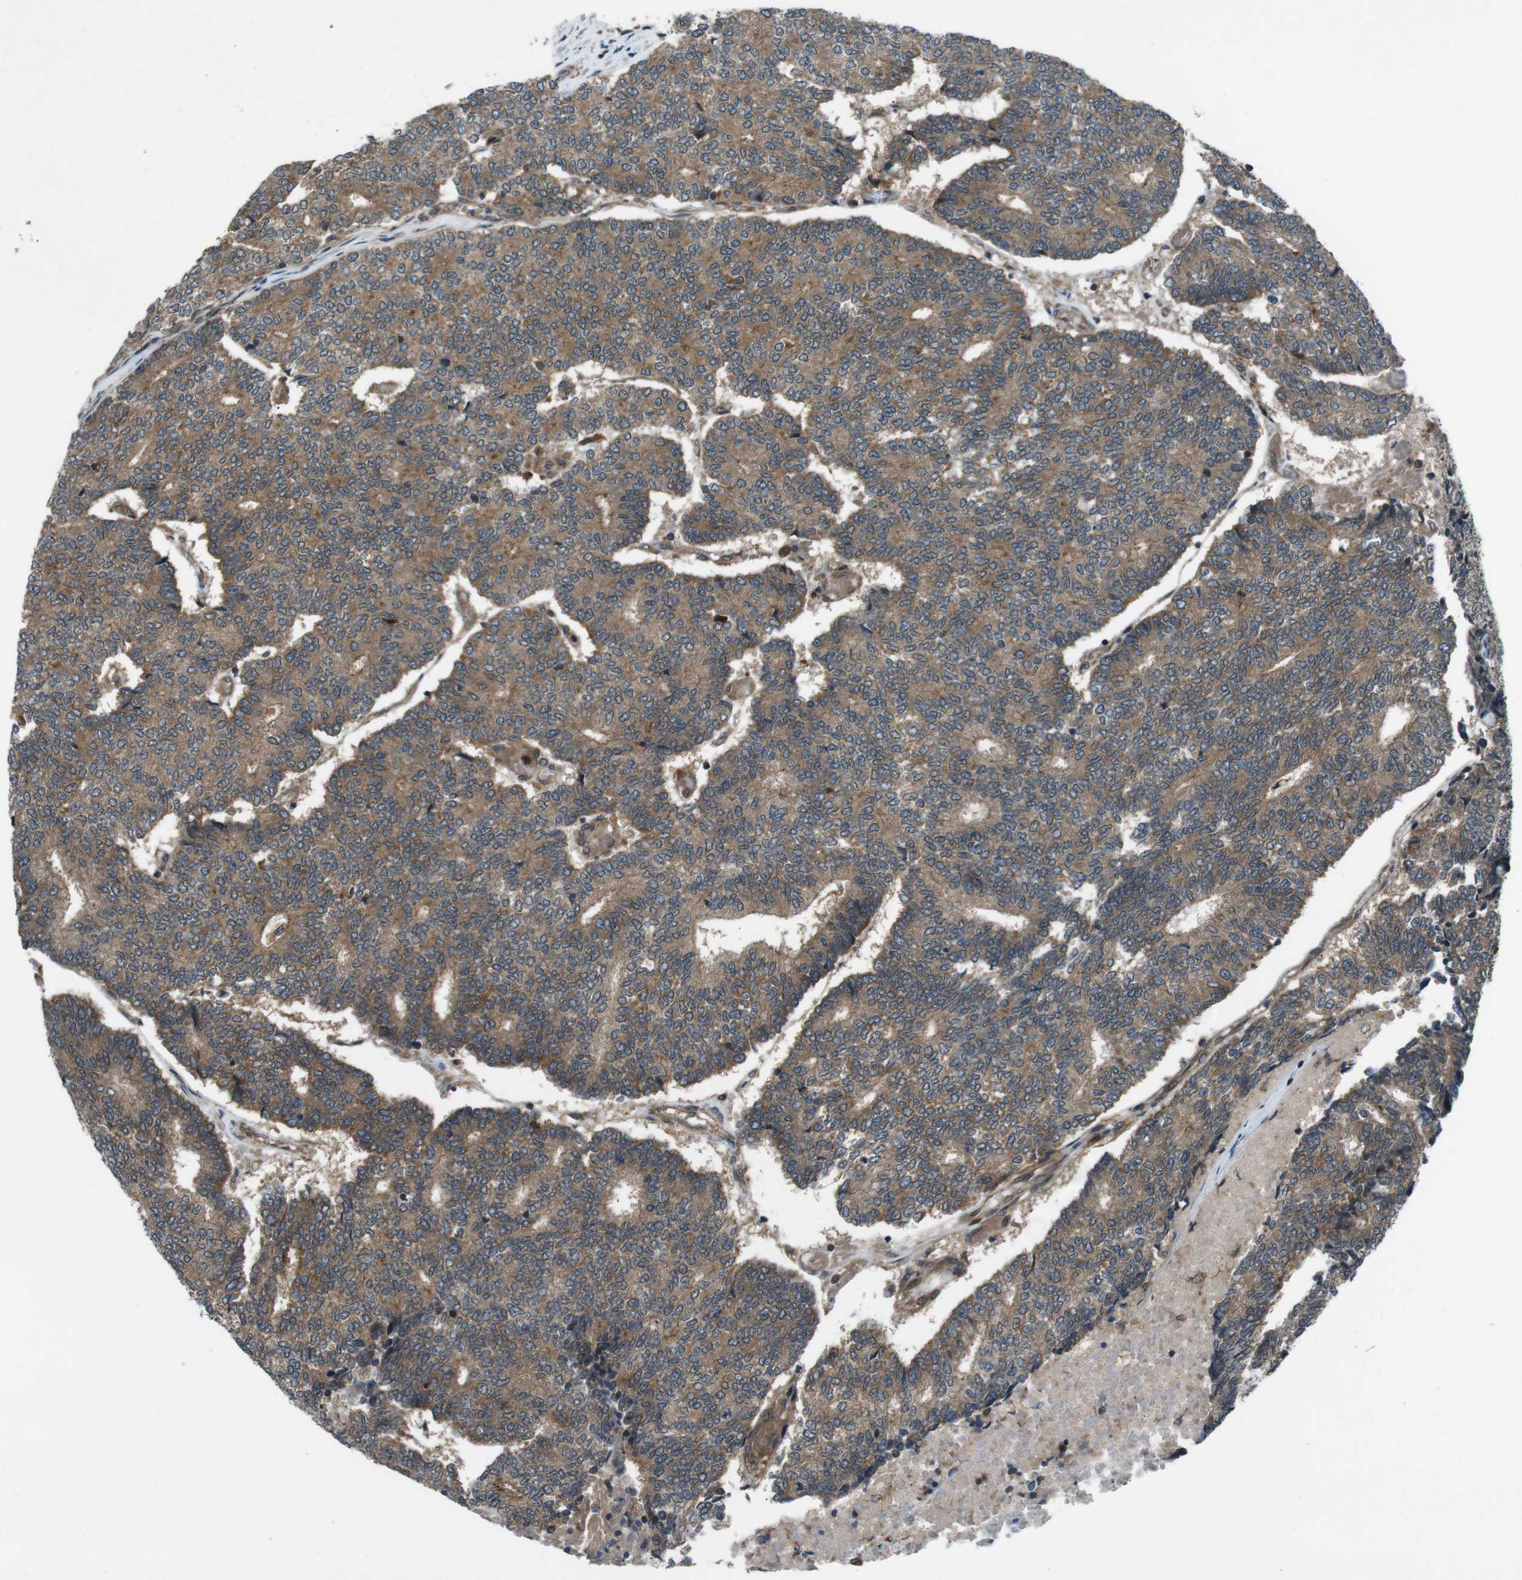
{"staining": {"intensity": "moderate", "quantity": ">75%", "location": "cytoplasmic/membranous"}, "tissue": "prostate cancer", "cell_type": "Tumor cells", "image_type": "cancer", "snomed": [{"axis": "morphology", "description": "Normal tissue, NOS"}, {"axis": "morphology", "description": "Adenocarcinoma, High grade"}, {"axis": "topography", "description": "Prostate"}, {"axis": "topography", "description": "Seminal veicle"}], "caption": "Protein expression analysis of prostate adenocarcinoma (high-grade) demonstrates moderate cytoplasmic/membranous expression in approximately >75% of tumor cells.", "gene": "SLC27A4", "patient": {"sex": "male", "age": 55}}